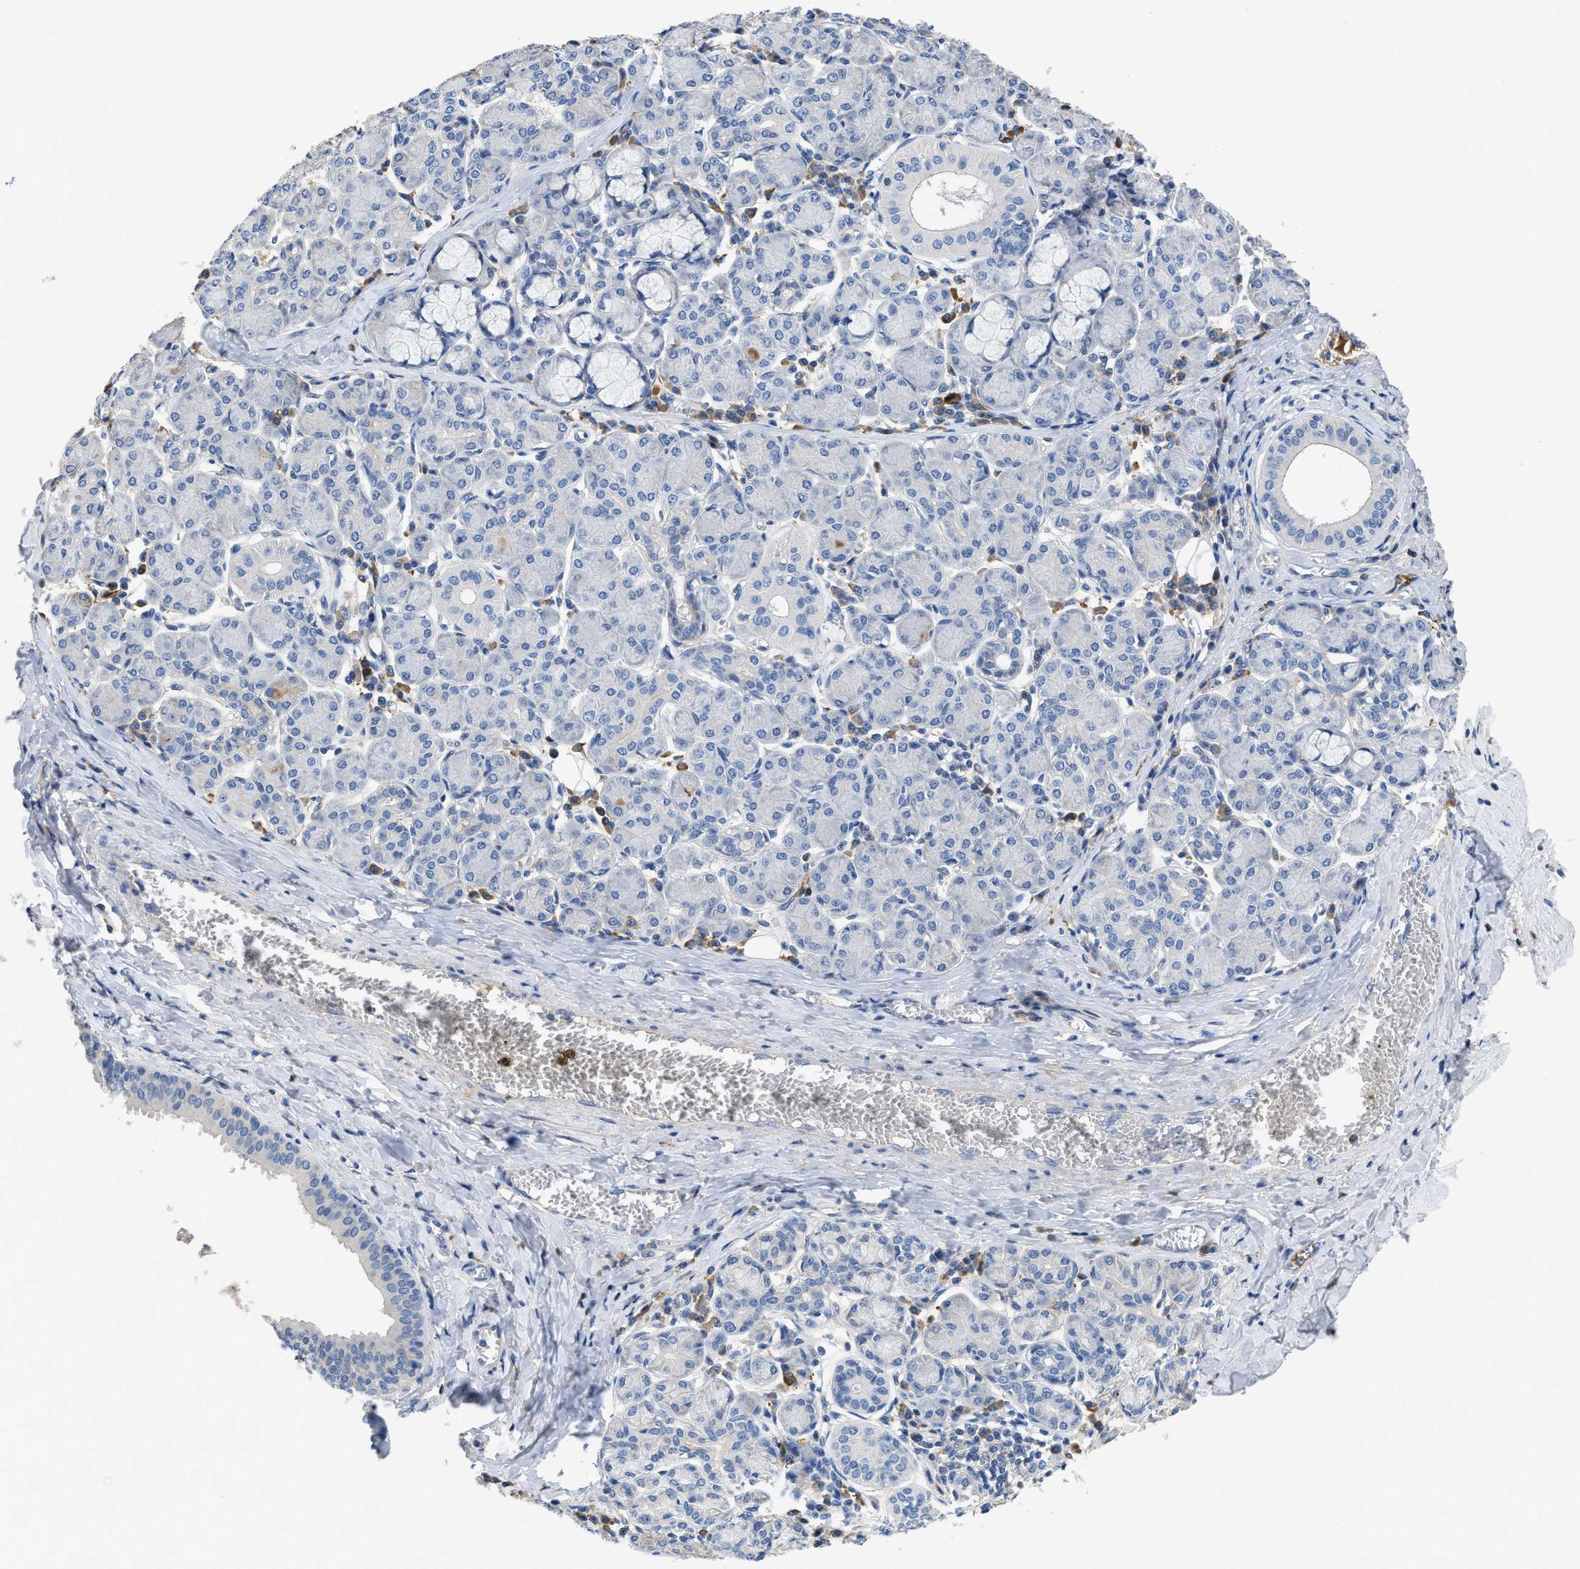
{"staining": {"intensity": "negative", "quantity": "none", "location": "none"}, "tissue": "salivary gland", "cell_type": "Glandular cells", "image_type": "normal", "snomed": [{"axis": "morphology", "description": "Normal tissue, NOS"}, {"axis": "morphology", "description": "Inflammation, NOS"}, {"axis": "topography", "description": "Lymph node"}, {"axis": "topography", "description": "Salivary gland"}], "caption": "High power microscopy image of an immunohistochemistry image of normal salivary gland, revealing no significant expression in glandular cells.", "gene": "C1S", "patient": {"sex": "male", "age": 3}}